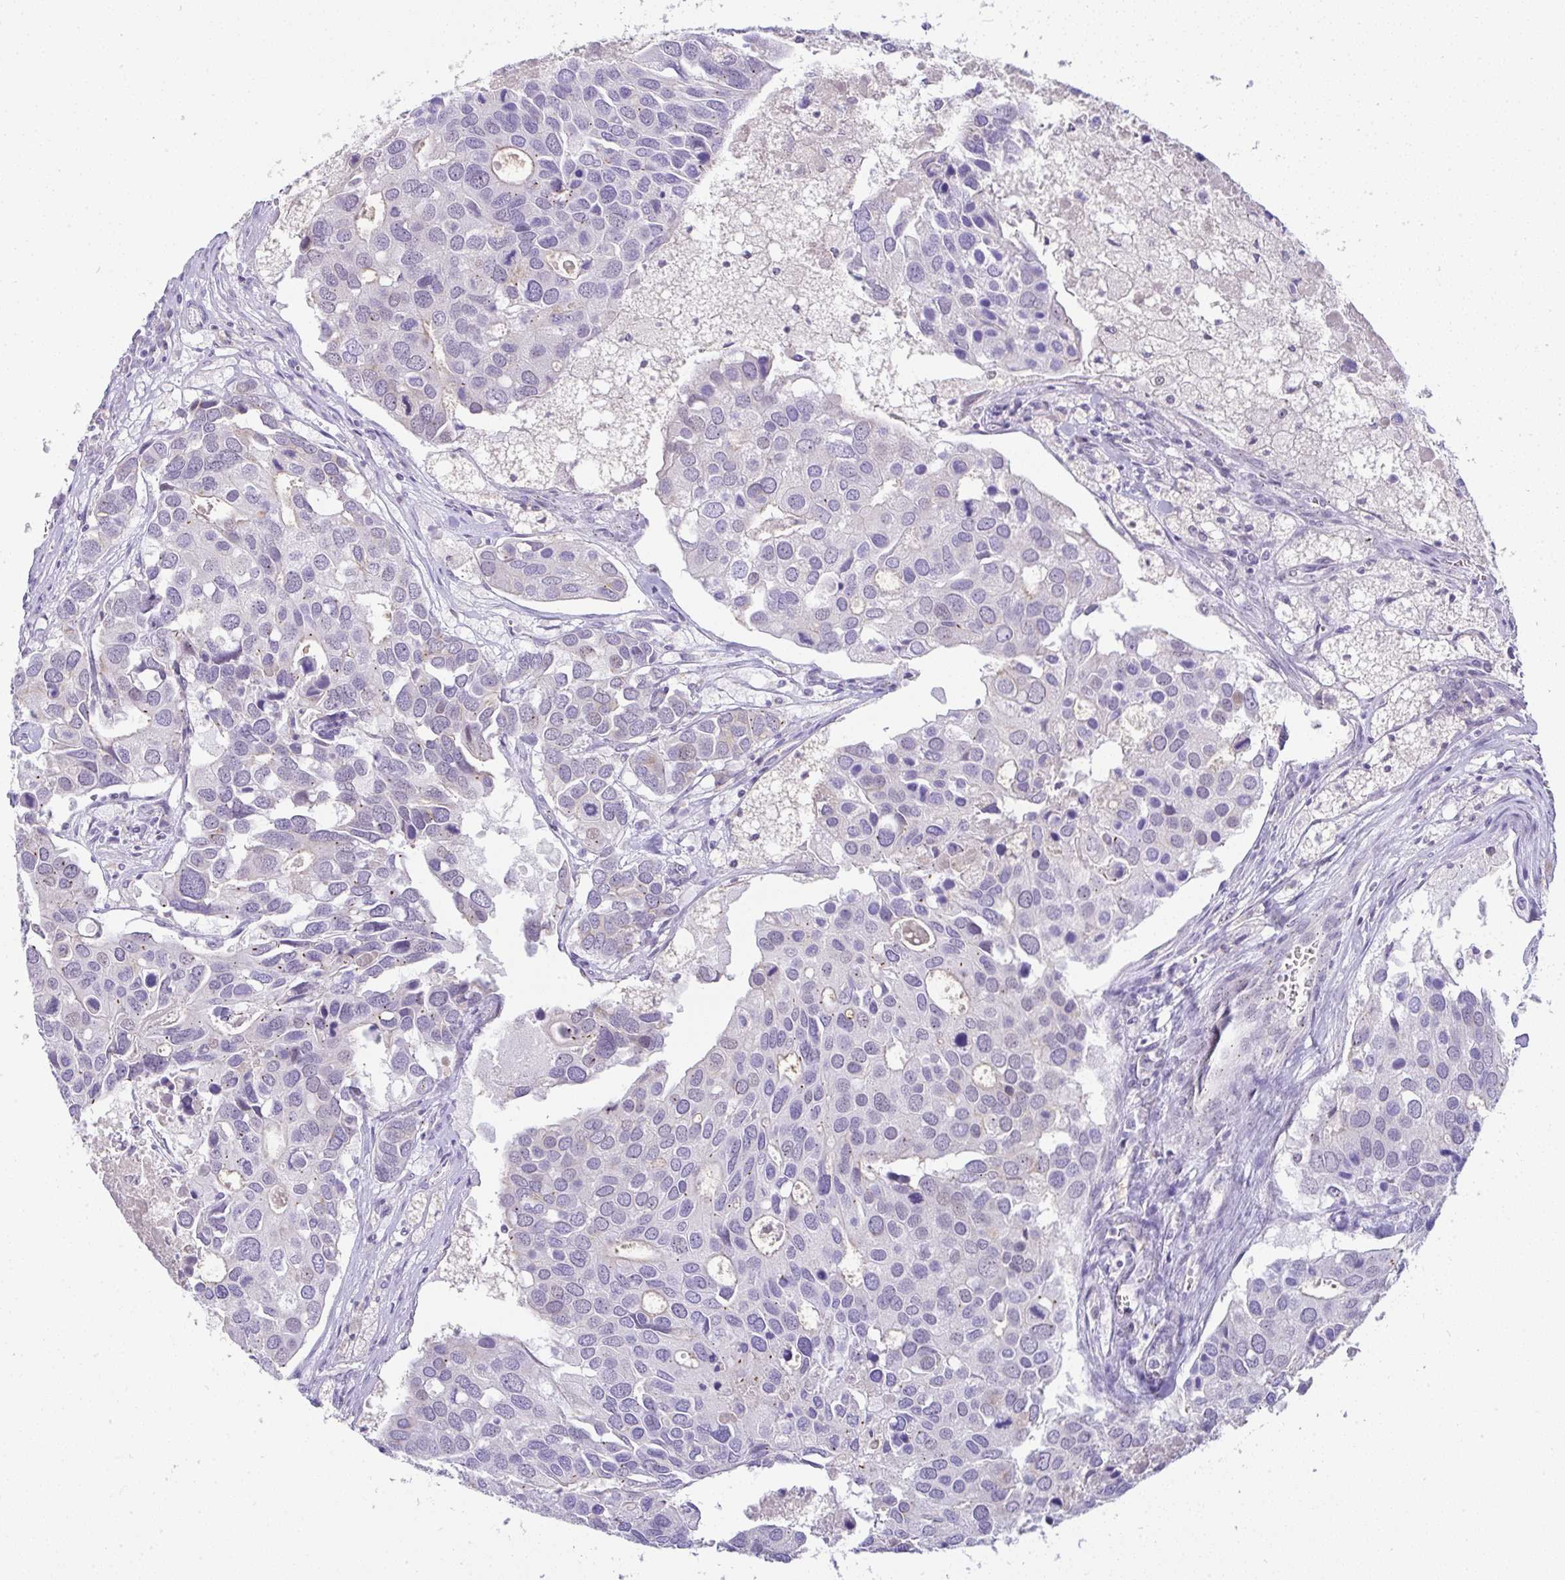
{"staining": {"intensity": "weak", "quantity": "<25%", "location": "cytoplasmic/membranous"}, "tissue": "breast cancer", "cell_type": "Tumor cells", "image_type": "cancer", "snomed": [{"axis": "morphology", "description": "Duct carcinoma"}, {"axis": "topography", "description": "Breast"}], "caption": "High power microscopy micrograph of an immunohistochemistry photomicrograph of breast cancer, revealing no significant staining in tumor cells. (Stains: DAB IHC with hematoxylin counter stain, Microscopy: brightfield microscopy at high magnification).", "gene": "FAM177A1", "patient": {"sex": "female", "age": 83}}